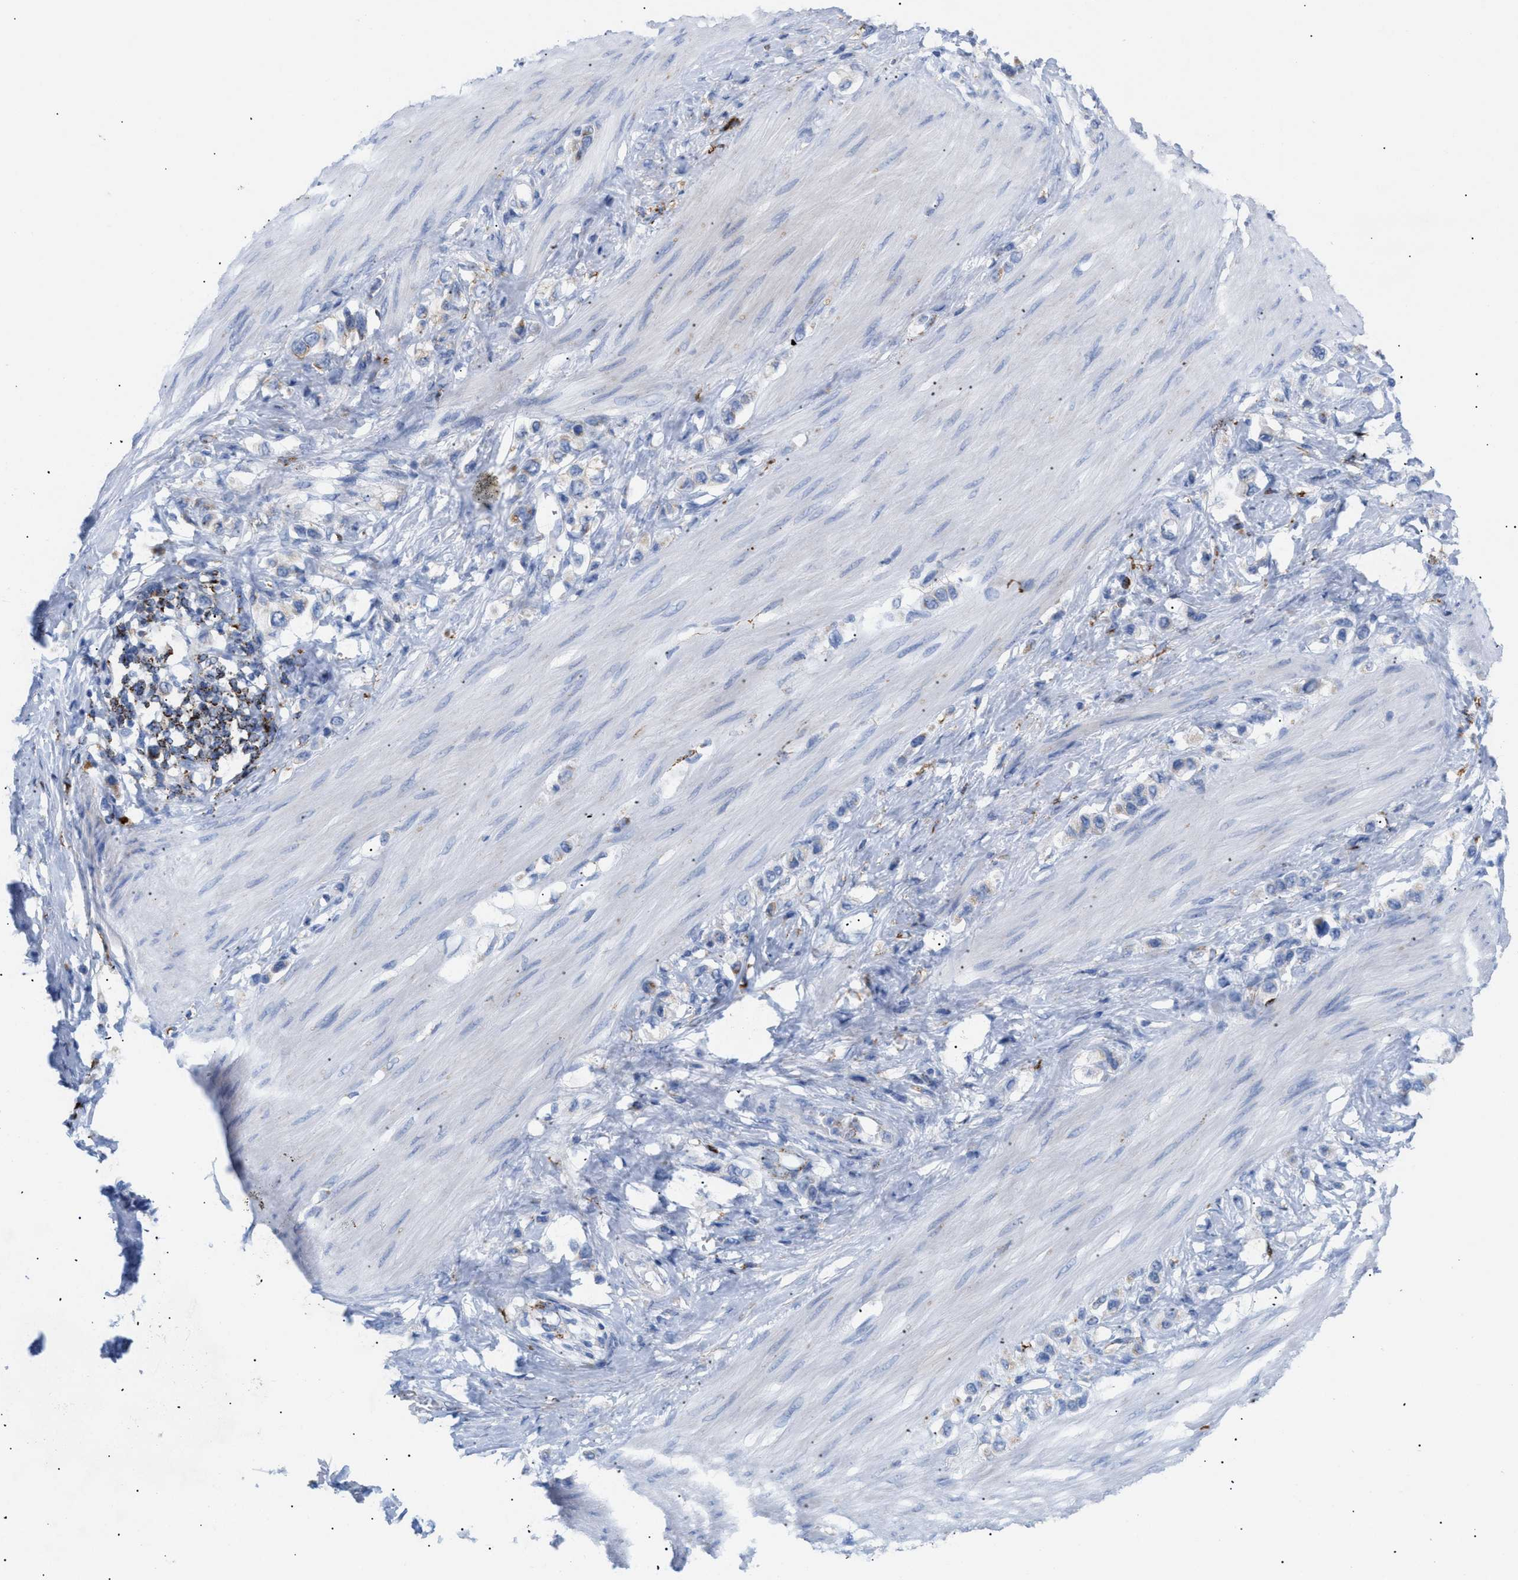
{"staining": {"intensity": "moderate", "quantity": "<25%", "location": "cytoplasmic/membranous"}, "tissue": "stomach cancer", "cell_type": "Tumor cells", "image_type": "cancer", "snomed": [{"axis": "morphology", "description": "Adenocarcinoma, NOS"}, {"axis": "topography", "description": "Stomach"}], "caption": "High-magnification brightfield microscopy of adenocarcinoma (stomach) stained with DAB (3,3'-diaminobenzidine) (brown) and counterstained with hematoxylin (blue). tumor cells exhibit moderate cytoplasmic/membranous expression is present in approximately<25% of cells.", "gene": "DRAM2", "patient": {"sex": "female", "age": 65}}